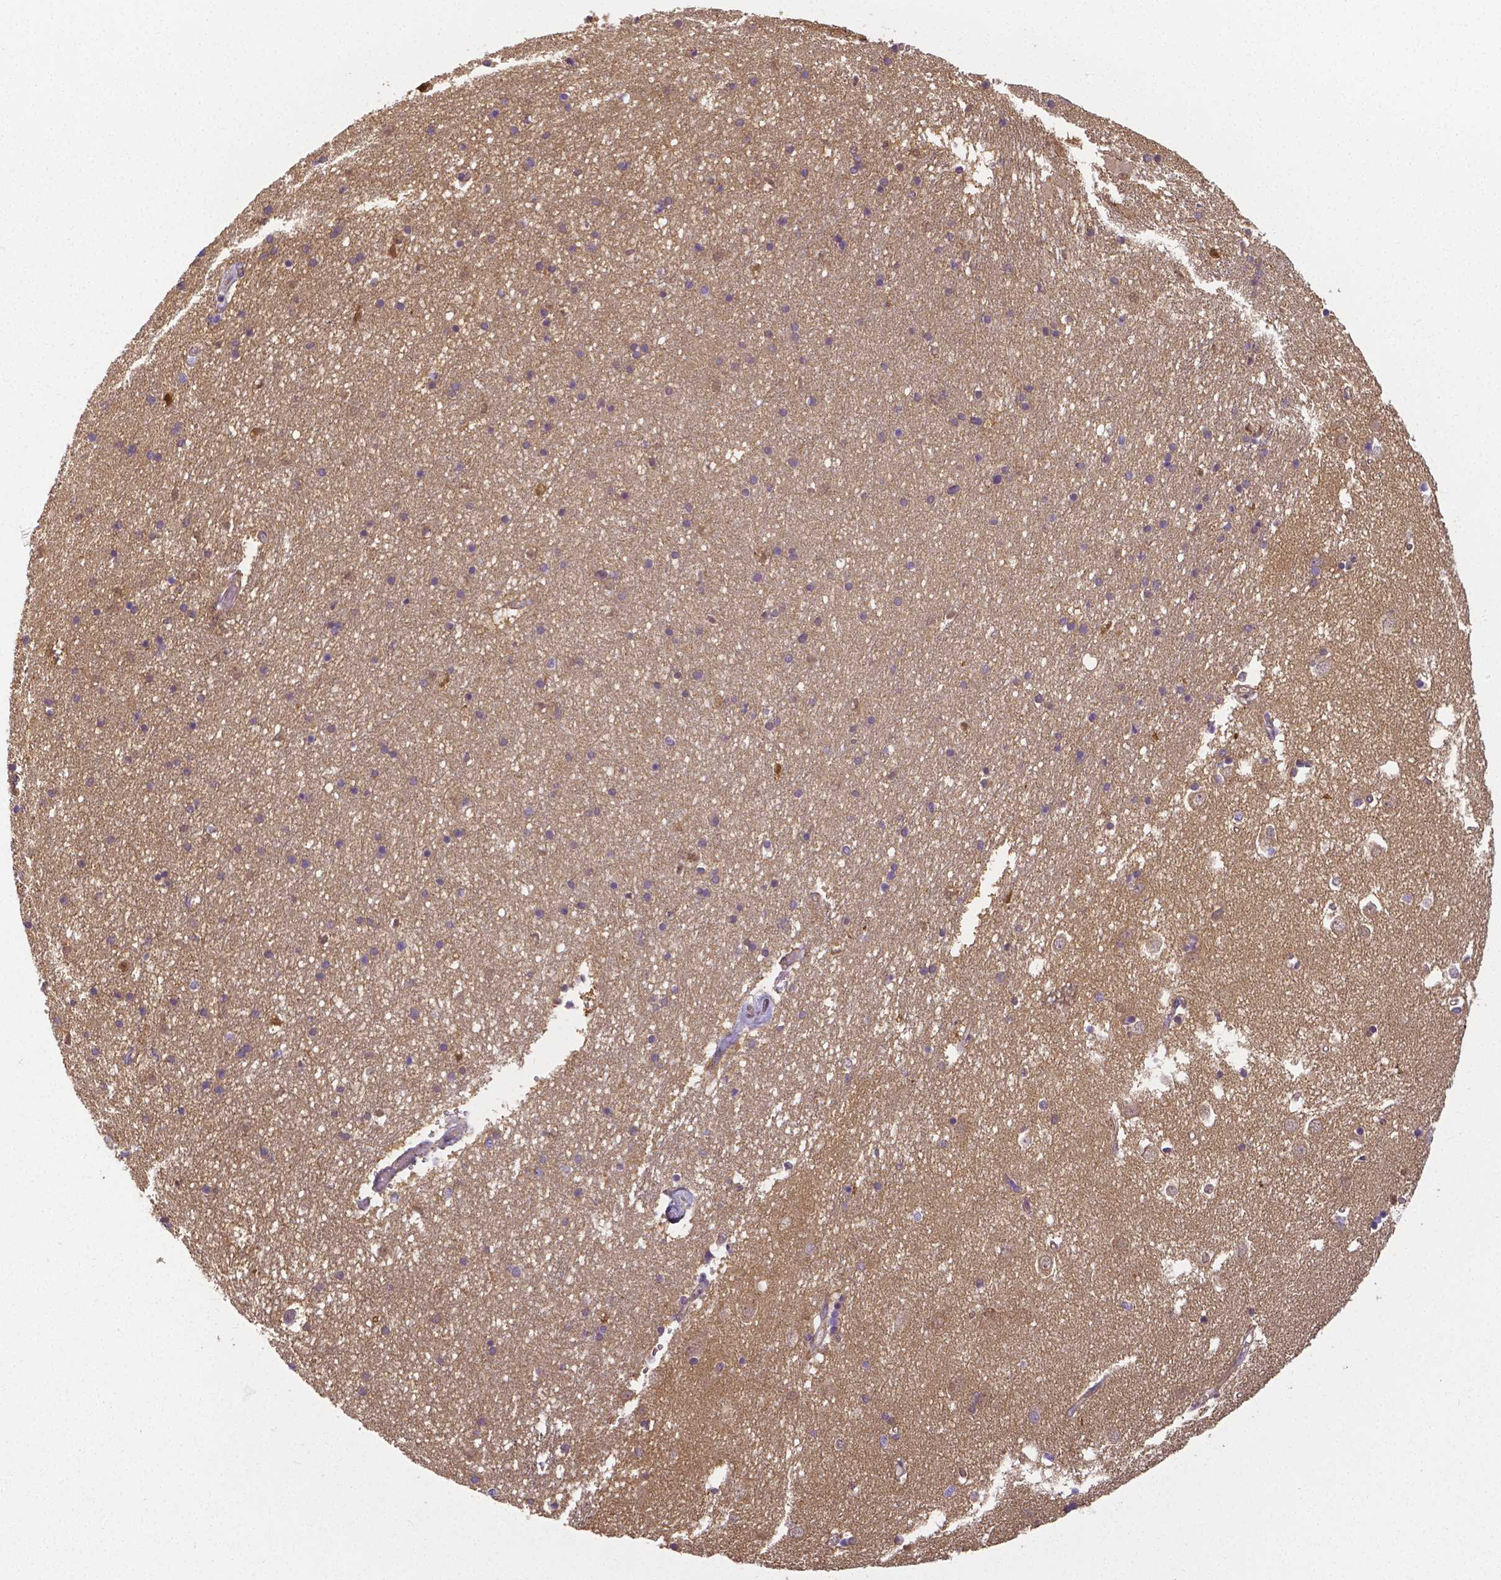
{"staining": {"intensity": "negative", "quantity": "none", "location": "none"}, "tissue": "caudate", "cell_type": "Glial cells", "image_type": "normal", "snomed": [{"axis": "morphology", "description": "Normal tissue, NOS"}, {"axis": "topography", "description": "Lateral ventricle wall"}], "caption": "This is a photomicrograph of immunohistochemistry staining of normal caudate, which shows no positivity in glial cells.", "gene": "CRMP1", "patient": {"sex": "male", "age": 54}}